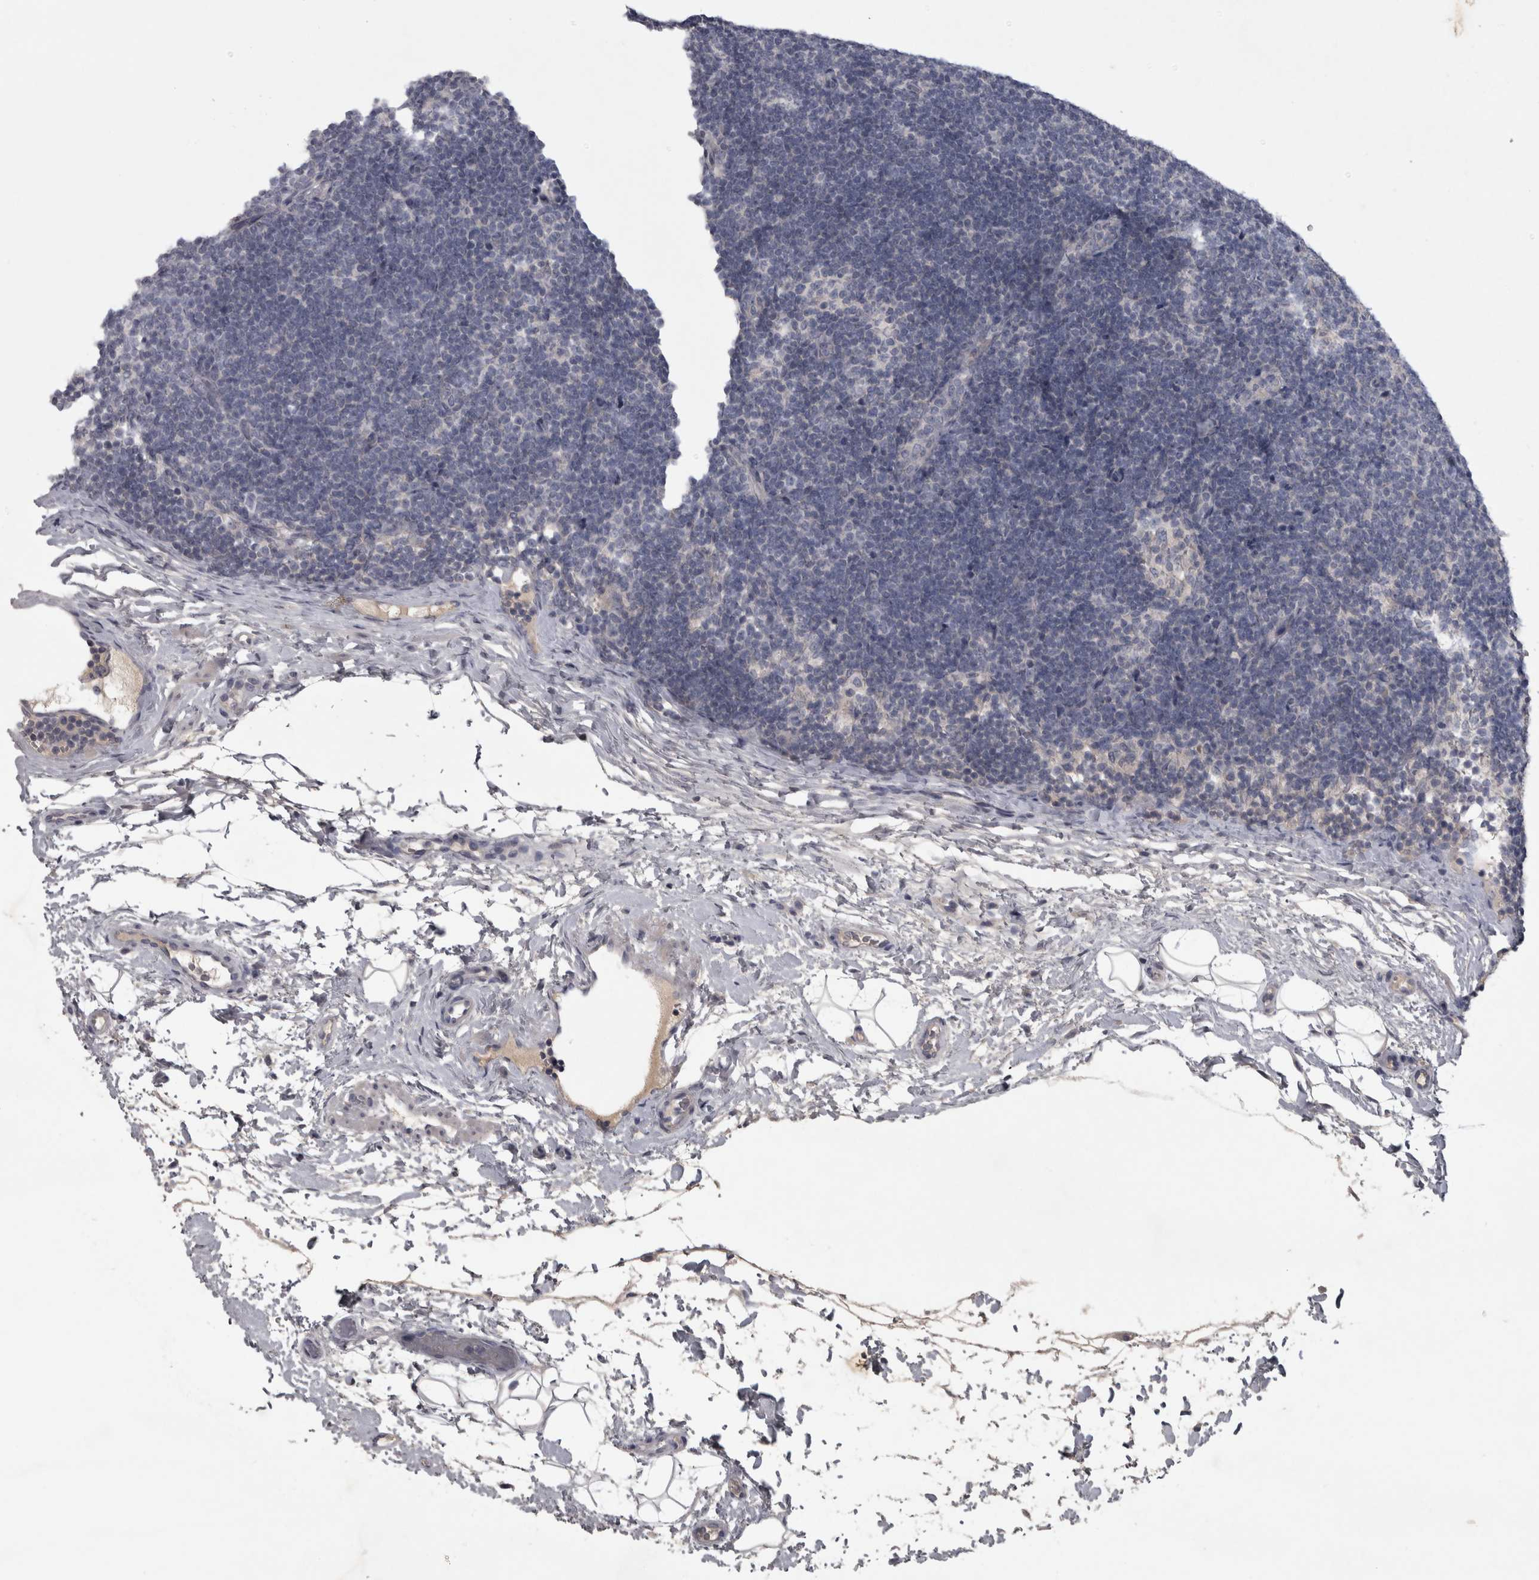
{"staining": {"intensity": "negative", "quantity": "none", "location": "none"}, "tissue": "lymph node", "cell_type": "Germinal center cells", "image_type": "normal", "snomed": [{"axis": "morphology", "description": "Normal tissue, NOS"}, {"axis": "topography", "description": "Lymph node"}], "caption": "The histopathology image reveals no significant expression in germinal center cells of lymph node. The staining was performed using DAB (3,3'-diaminobenzidine) to visualize the protein expression in brown, while the nuclei were stained in blue with hematoxylin (Magnification: 20x).", "gene": "ENPP7", "patient": {"sex": "female", "age": 22}}